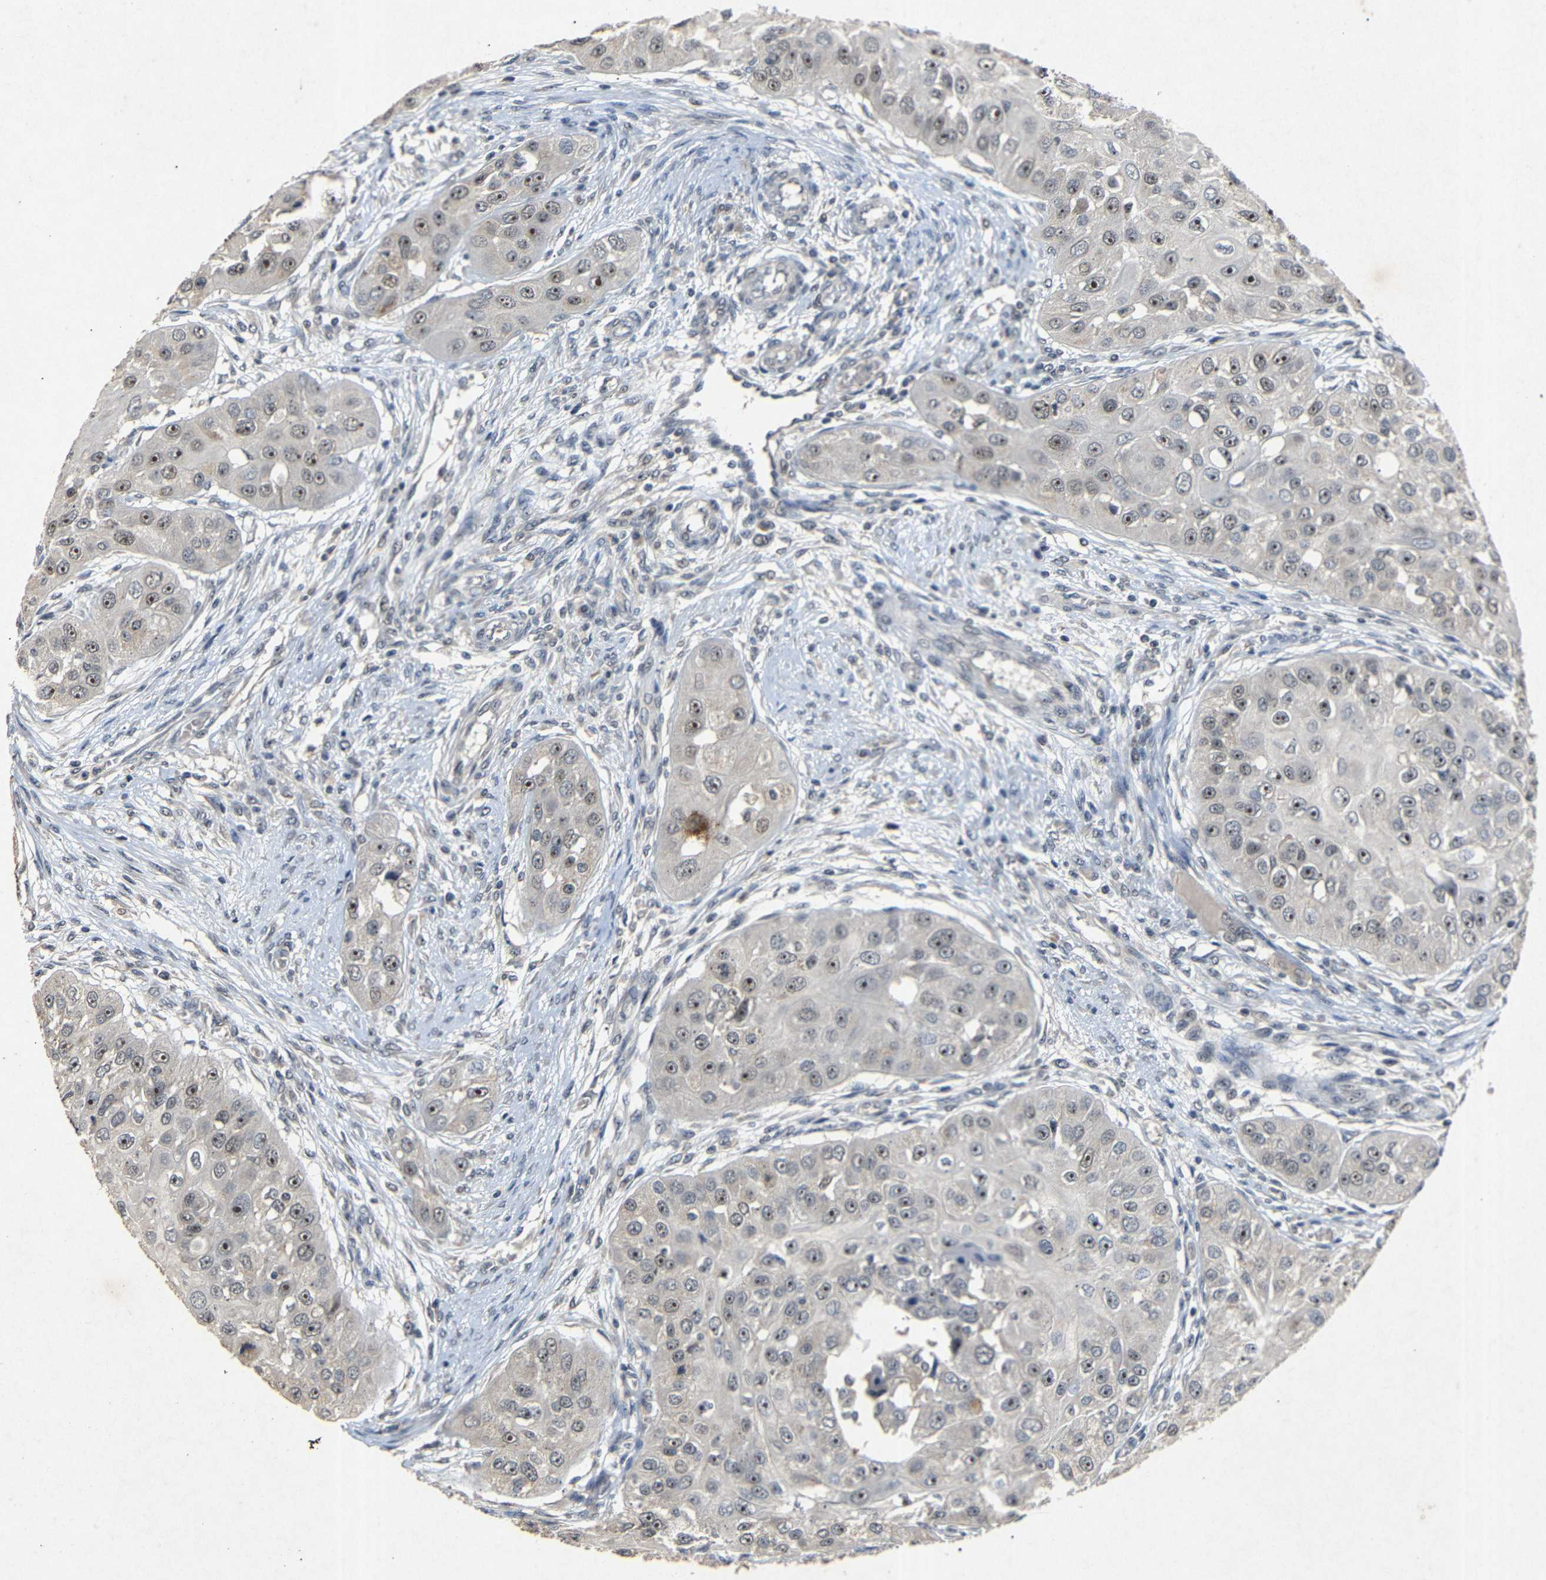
{"staining": {"intensity": "moderate", "quantity": ">75%", "location": "nuclear"}, "tissue": "head and neck cancer", "cell_type": "Tumor cells", "image_type": "cancer", "snomed": [{"axis": "morphology", "description": "Normal tissue, NOS"}, {"axis": "morphology", "description": "Squamous cell carcinoma, NOS"}, {"axis": "topography", "description": "Skeletal muscle"}, {"axis": "topography", "description": "Head-Neck"}], "caption": "This image demonstrates head and neck squamous cell carcinoma stained with immunohistochemistry to label a protein in brown. The nuclear of tumor cells show moderate positivity for the protein. Nuclei are counter-stained blue.", "gene": "PARN", "patient": {"sex": "male", "age": 51}}